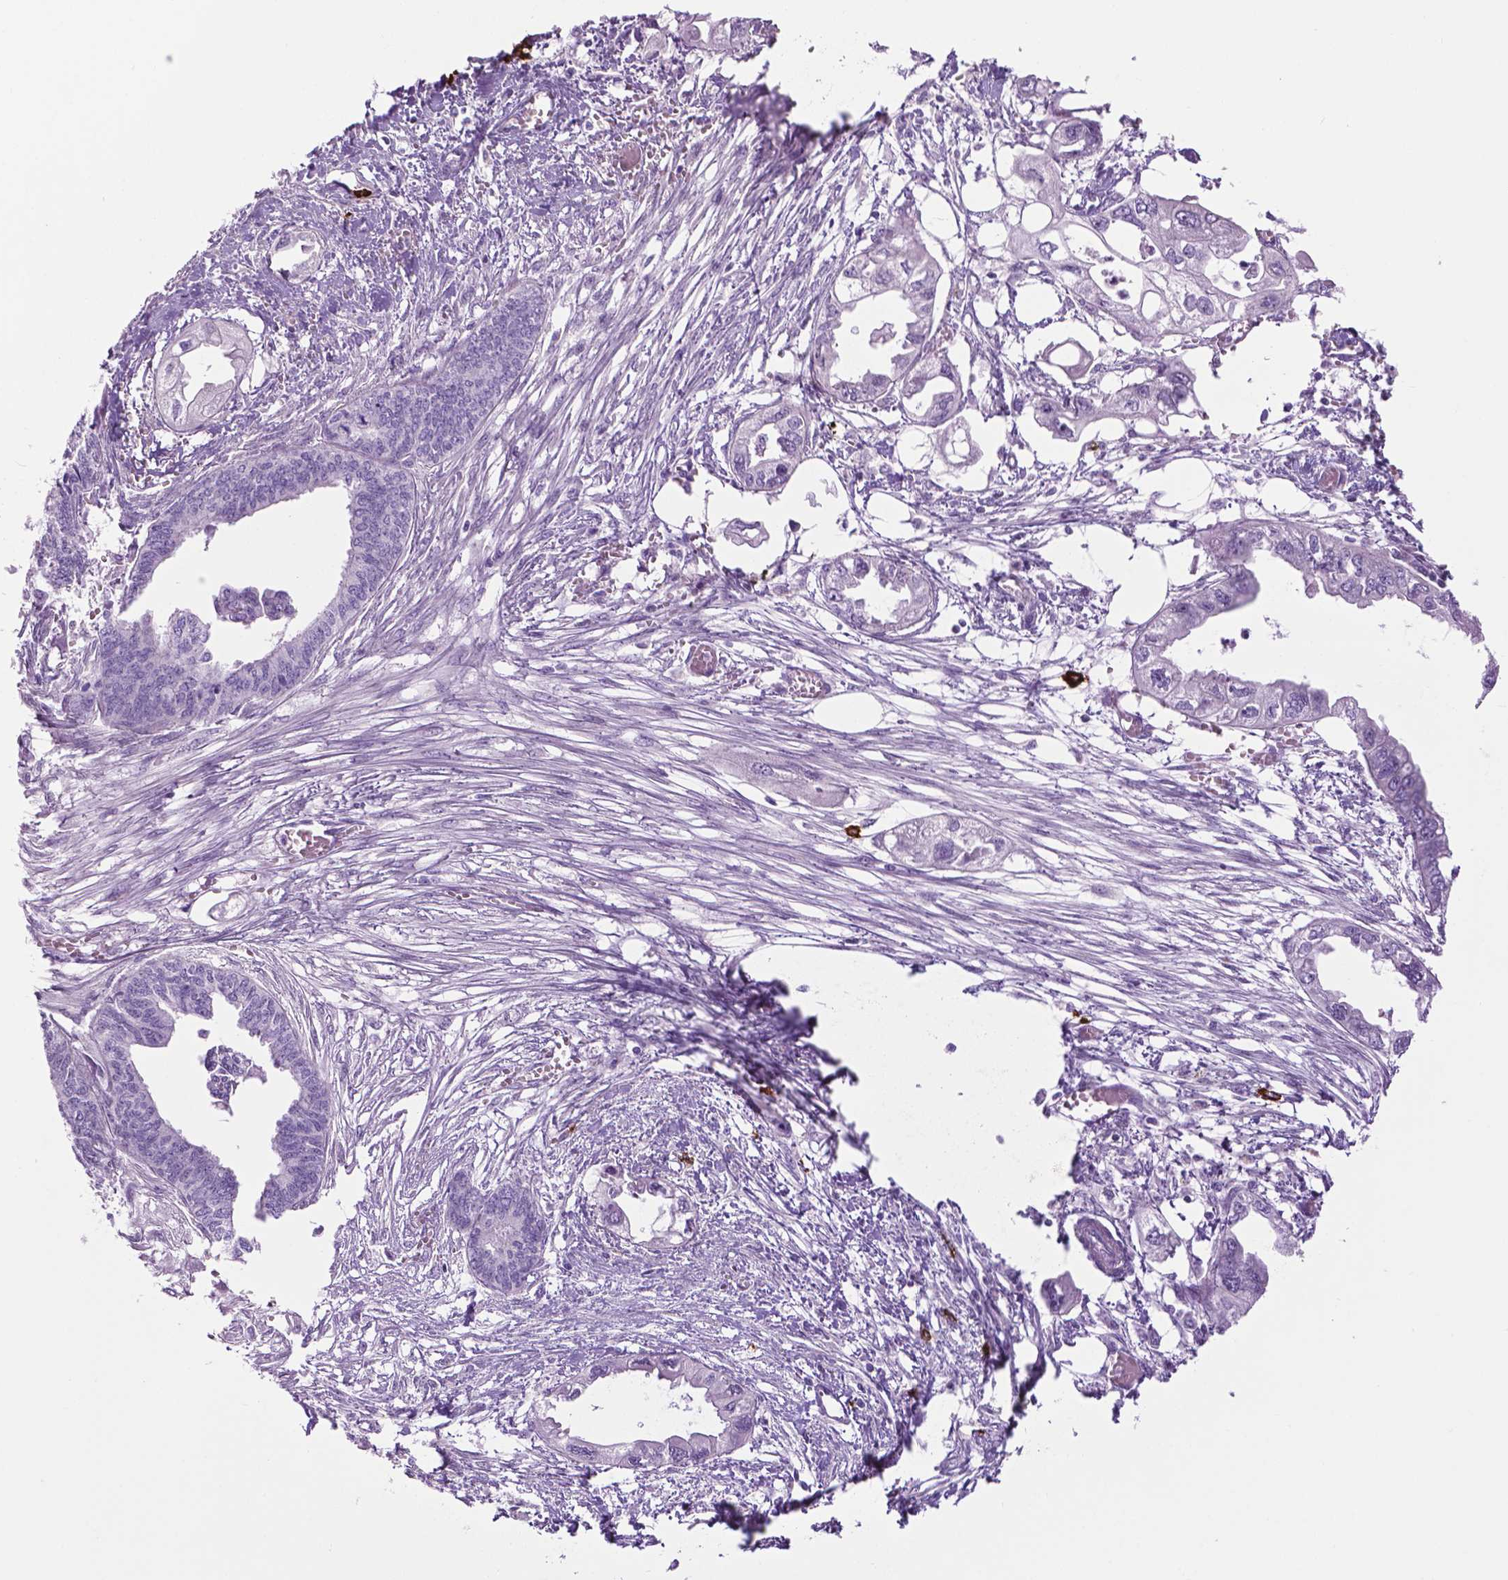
{"staining": {"intensity": "negative", "quantity": "none", "location": "none"}, "tissue": "endometrial cancer", "cell_type": "Tumor cells", "image_type": "cancer", "snomed": [{"axis": "morphology", "description": "Adenocarcinoma, NOS"}, {"axis": "morphology", "description": "Adenocarcinoma, metastatic, NOS"}, {"axis": "topography", "description": "Adipose tissue"}, {"axis": "topography", "description": "Endometrium"}], "caption": "Tumor cells show no significant expression in endometrial metastatic adenocarcinoma.", "gene": "SPECC1L", "patient": {"sex": "female", "age": 67}}